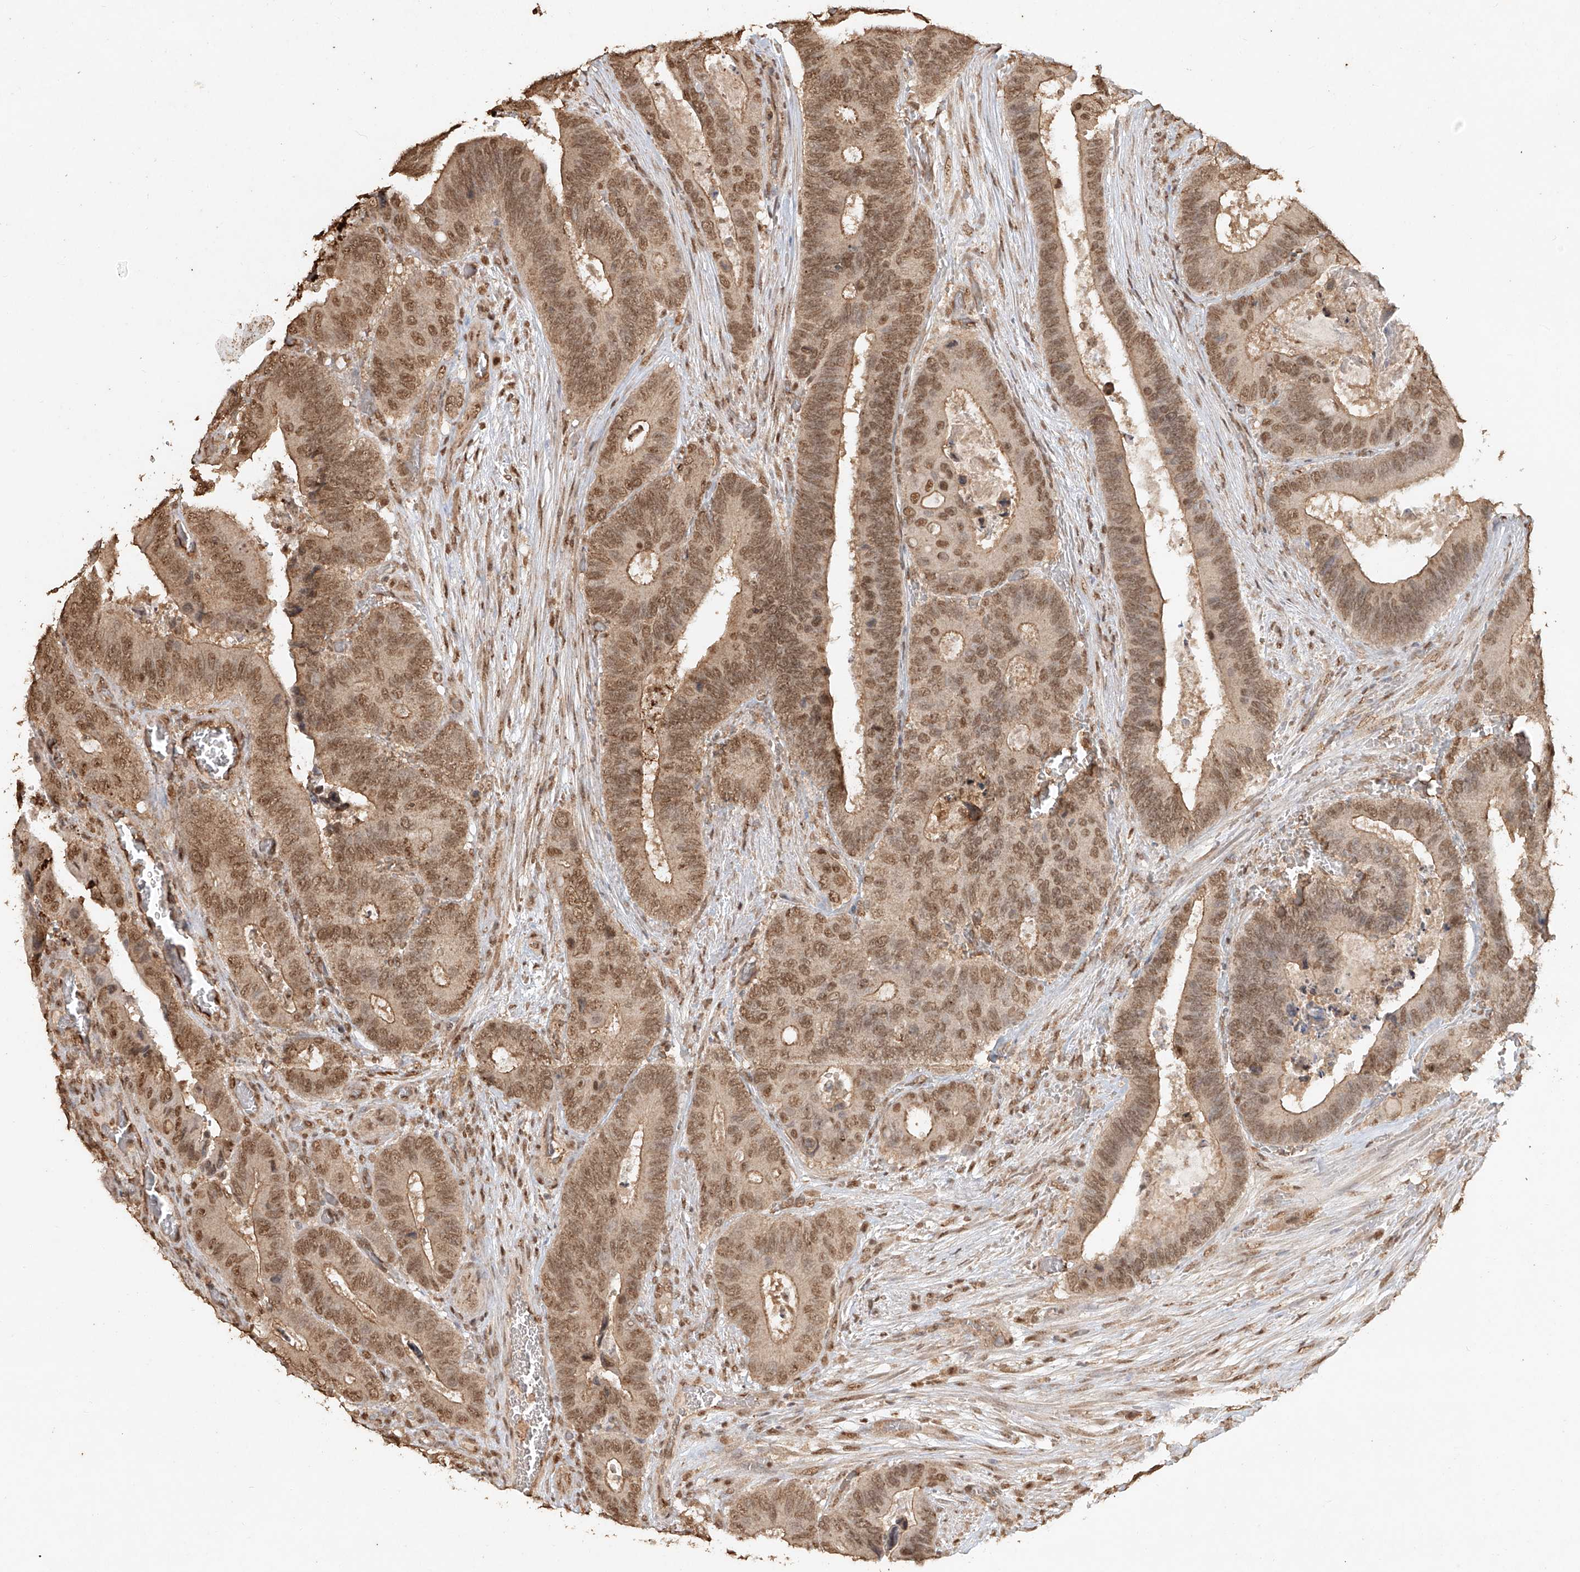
{"staining": {"intensity": "moderate", "quantity": ">75%", "location": "cytoplasmic/membranous,nuclear"}, "tissue": "colorectal cancer", "cell_type": "Tumor cells", "image_type": "cancer", "snomed": [{"axis": "morphology", "description": "Adenocarcinoma, NOS"}, {"axis": "topography", "description": "Colon"}], "caption": "Immunohistochemistry (IHC) of human colorectal cancer reveals medium levels of moderate cytoplasmic/membranous and nuclear positivity in about >75% of tumor cells.", "gene": "TIGAR", "patient": {"sex": "male", "age": 72}}